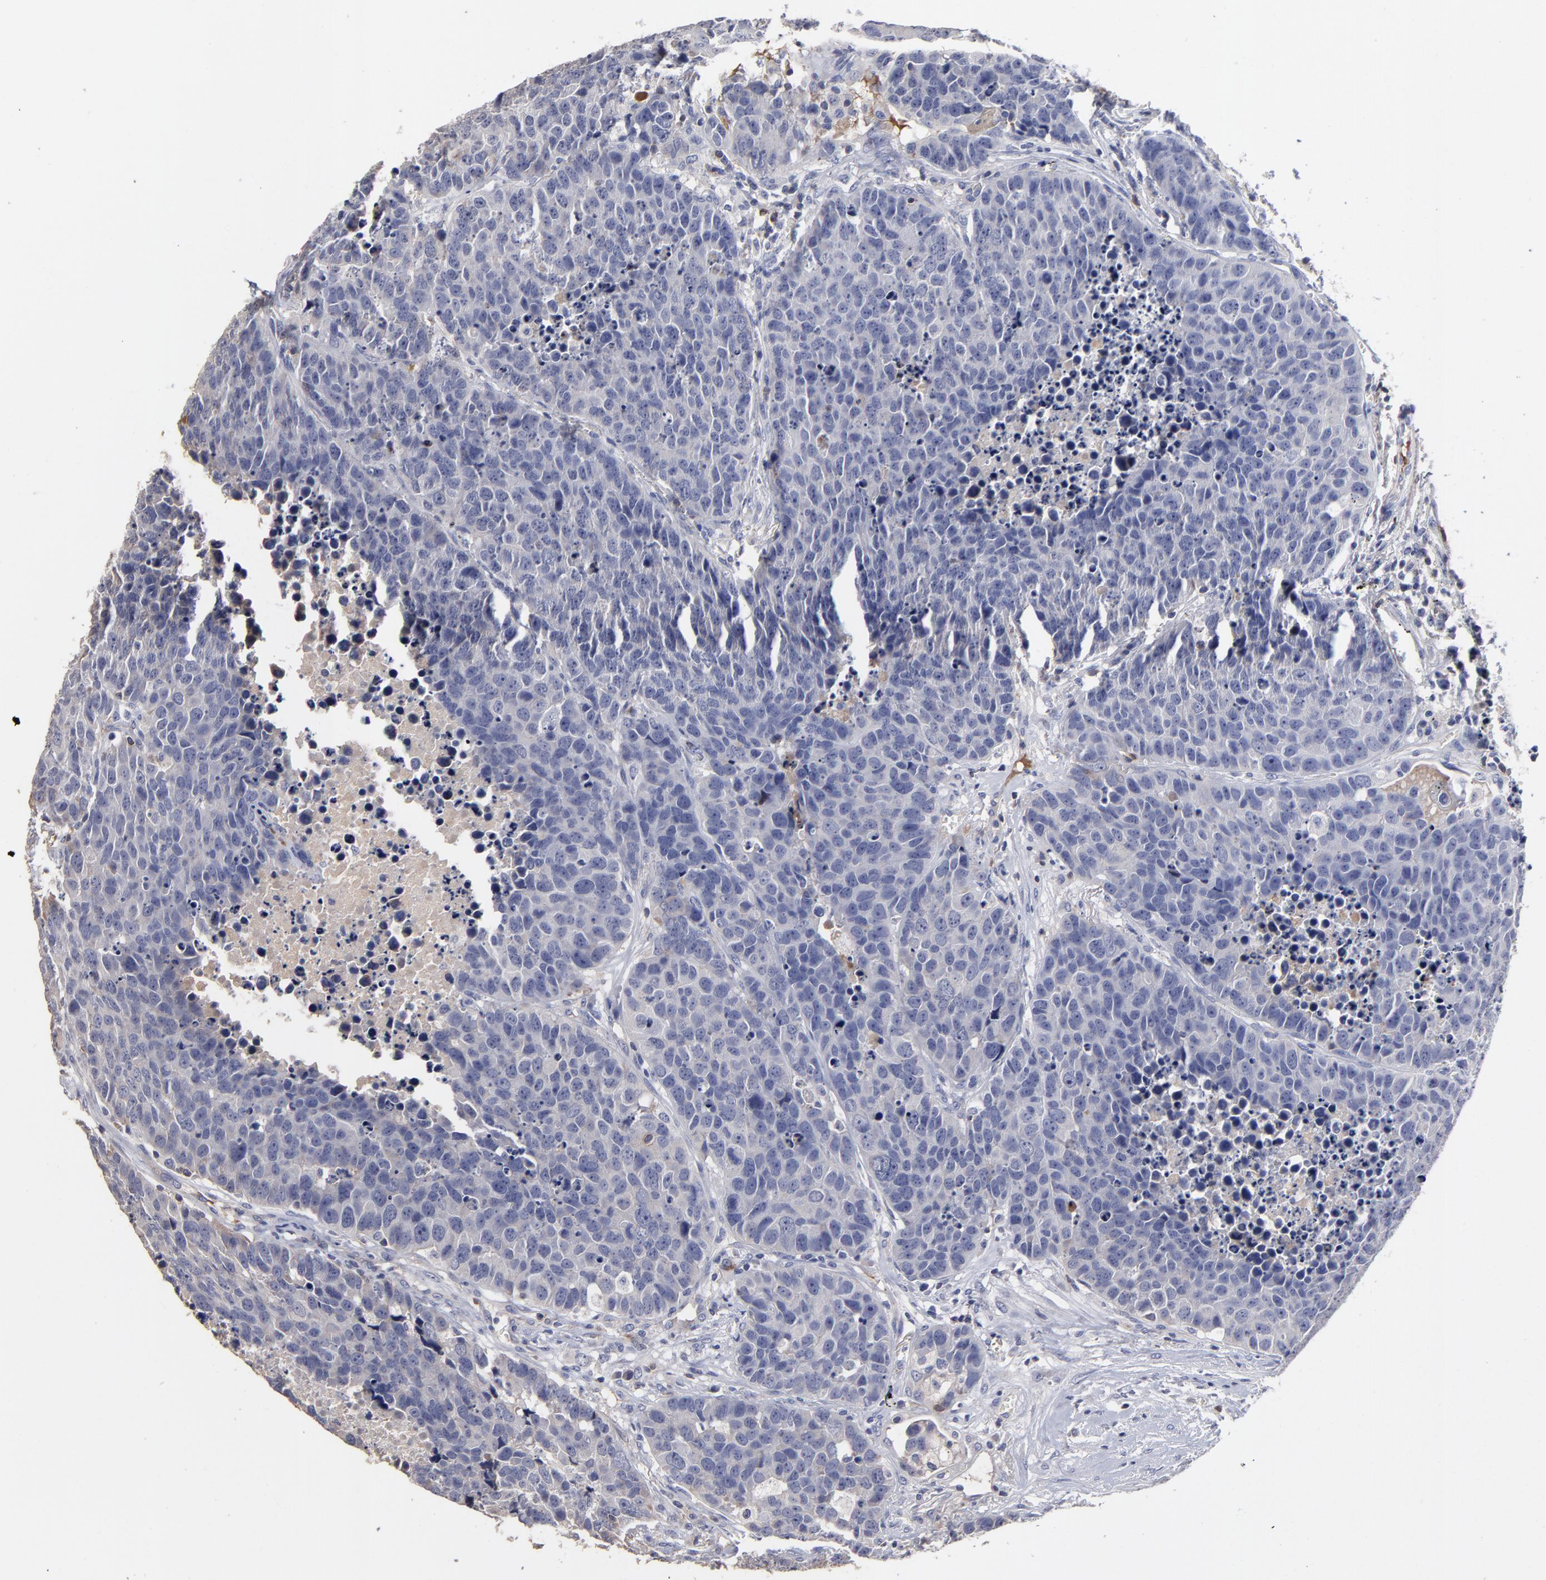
{"staining": {"intensity": "negative", "quantity": "none", "location": "none"}, "tissue": "carcinoid", "cell_type": "Tumor cells", "image_type": "cancer", "snomed": [{"axis": "morphology", "description": "Carcinoid, malignant, NOS"}, {"axis": "topography", "description": "Lung"}], "caption": "This is an immunohistochemistry histopathology image of carcinoid. There is no staining in tumor cells.", "gene": "TRAT1", "patient": {"sex": "male", "age": 60}}